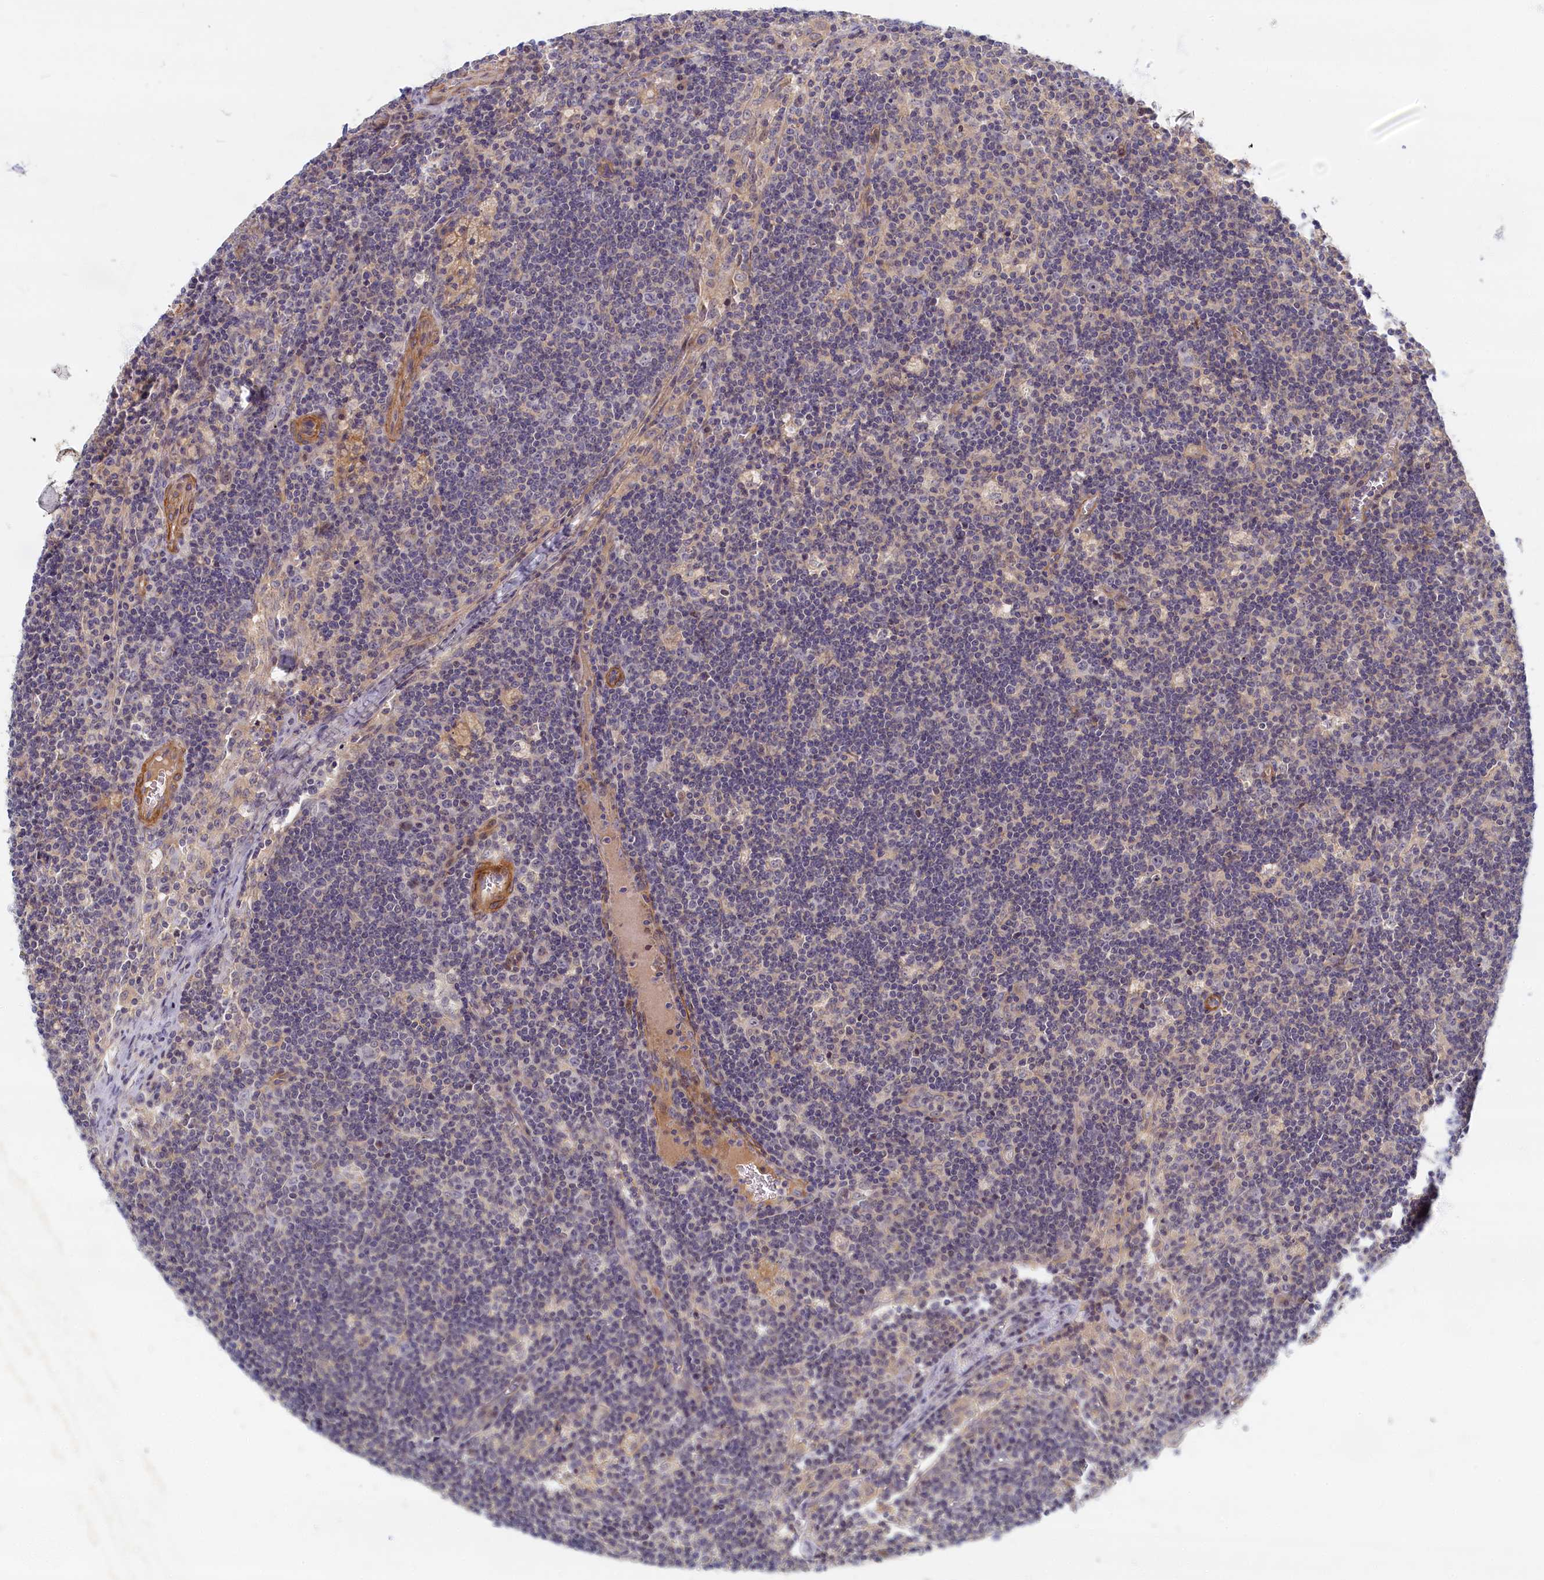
{"staining": {"intensity": "negative", "quantity": "none", "location": "none"}, "tissue": "lymph node", "cell_type": "Germinal center cells", "image_type": "normal", "snomed": [{"axis": "morphology", "description": "Normal tissue, NOS"}, {"axis": "topography", "description": "Lymph node"}], "caption": "Germinal center cells show no significant protein expression in unremarkable lymph node. (DAB immunohistochemistry, high magnification).", "gene": "TRPM4", "patient": {"sex": "male", "age": 58}}